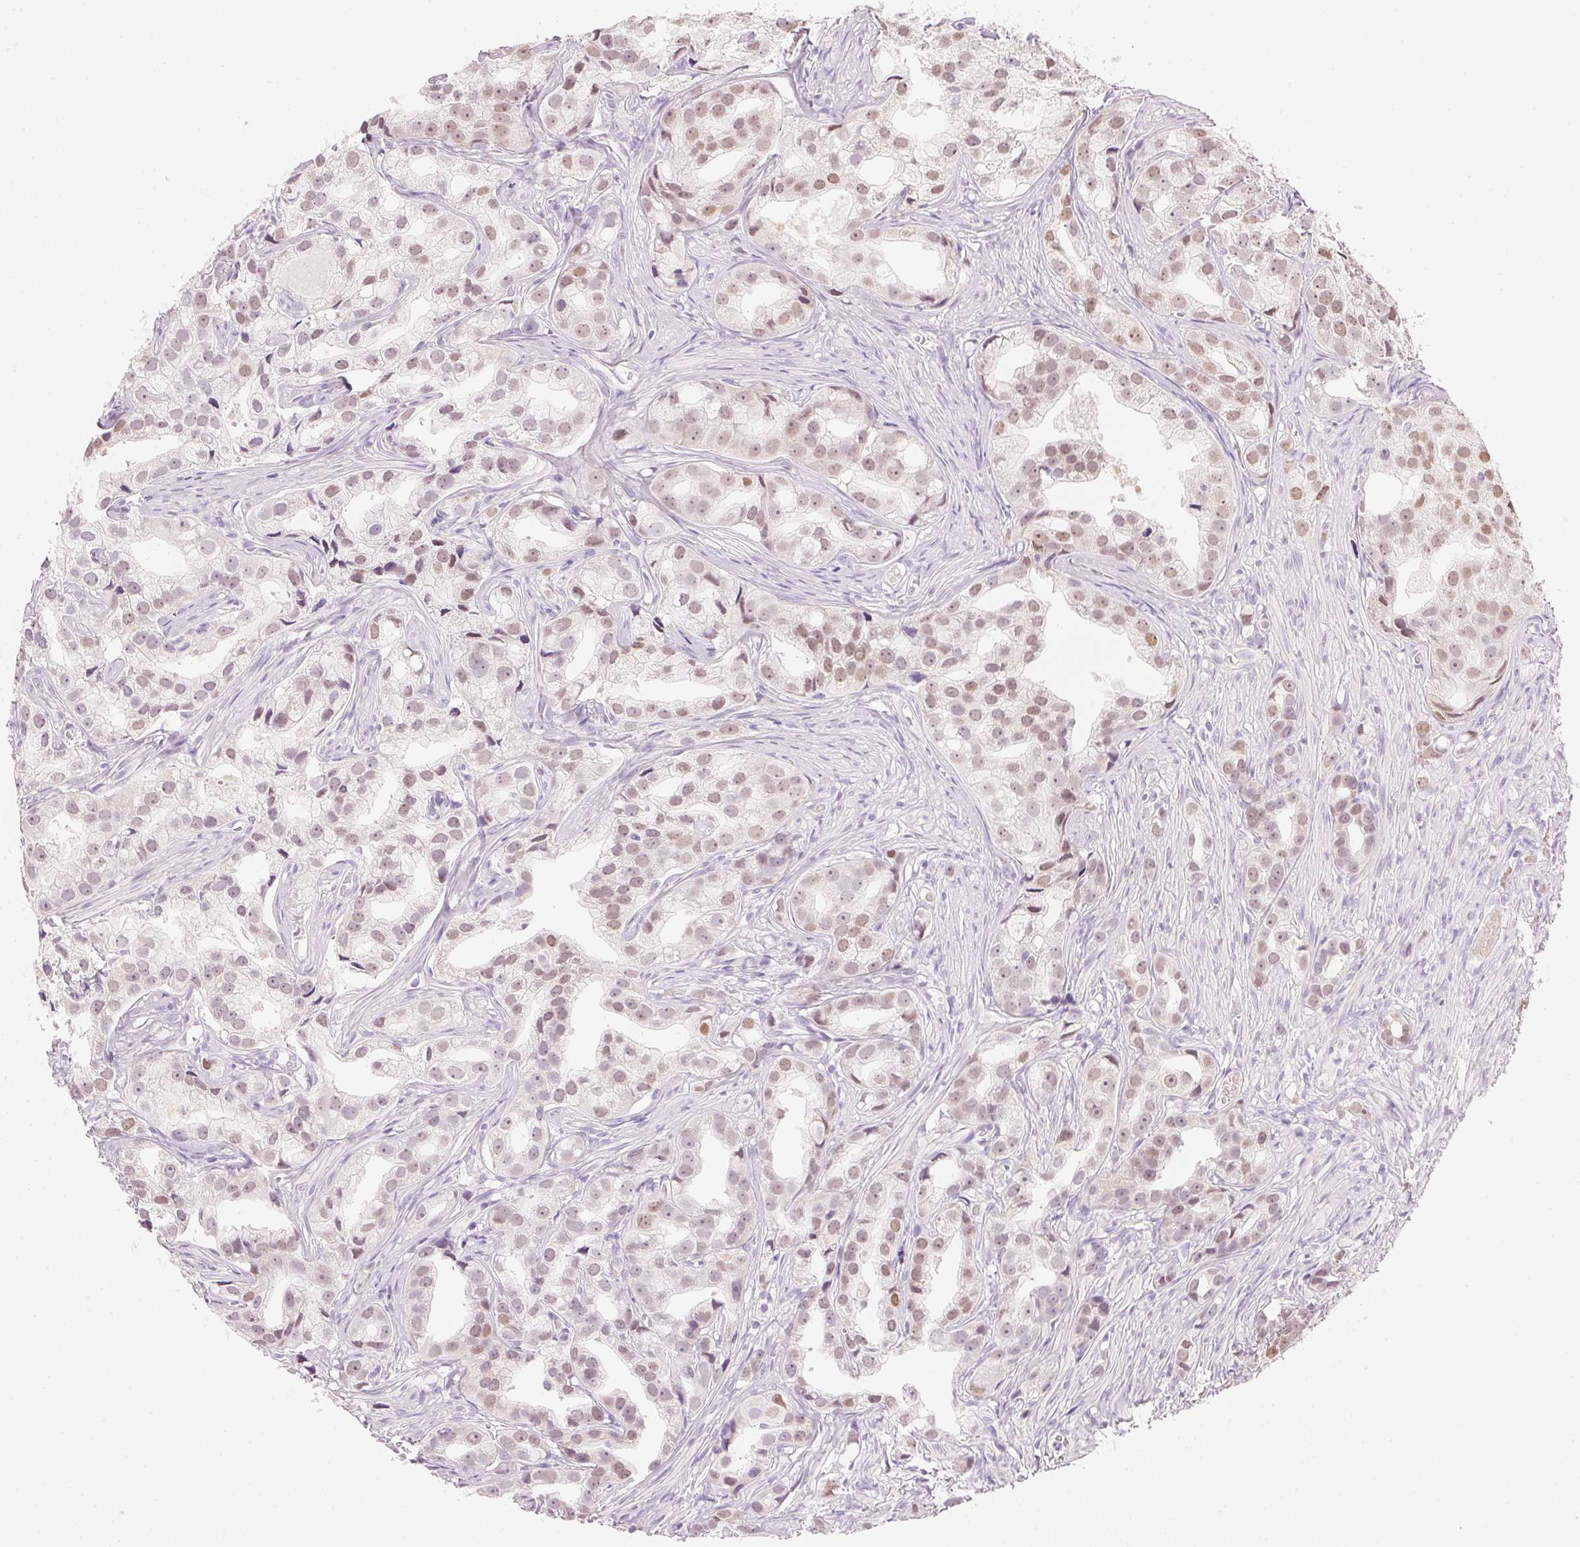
{"staining": {"intensity": "weak", "quantity": "25%-75%", "location": "nuclear"}, "tissue": "prostate cancer", "cell_type": "Tumor cells", "image_type": "cancer", "snomed": [{"axis": "morphology", "description": "Adenocarcinoma, High grade"}, {"axis": "topography", "description": "Prostate"}], "caption": "Protein expression analysis of adenocarcinoma (high-grade) (prostate) exhibits weak nuclear staining in approximately 25%-75% of tumor cells.", "gene": "HOXB13", "patient": {"sex": "male", "age": 75}}